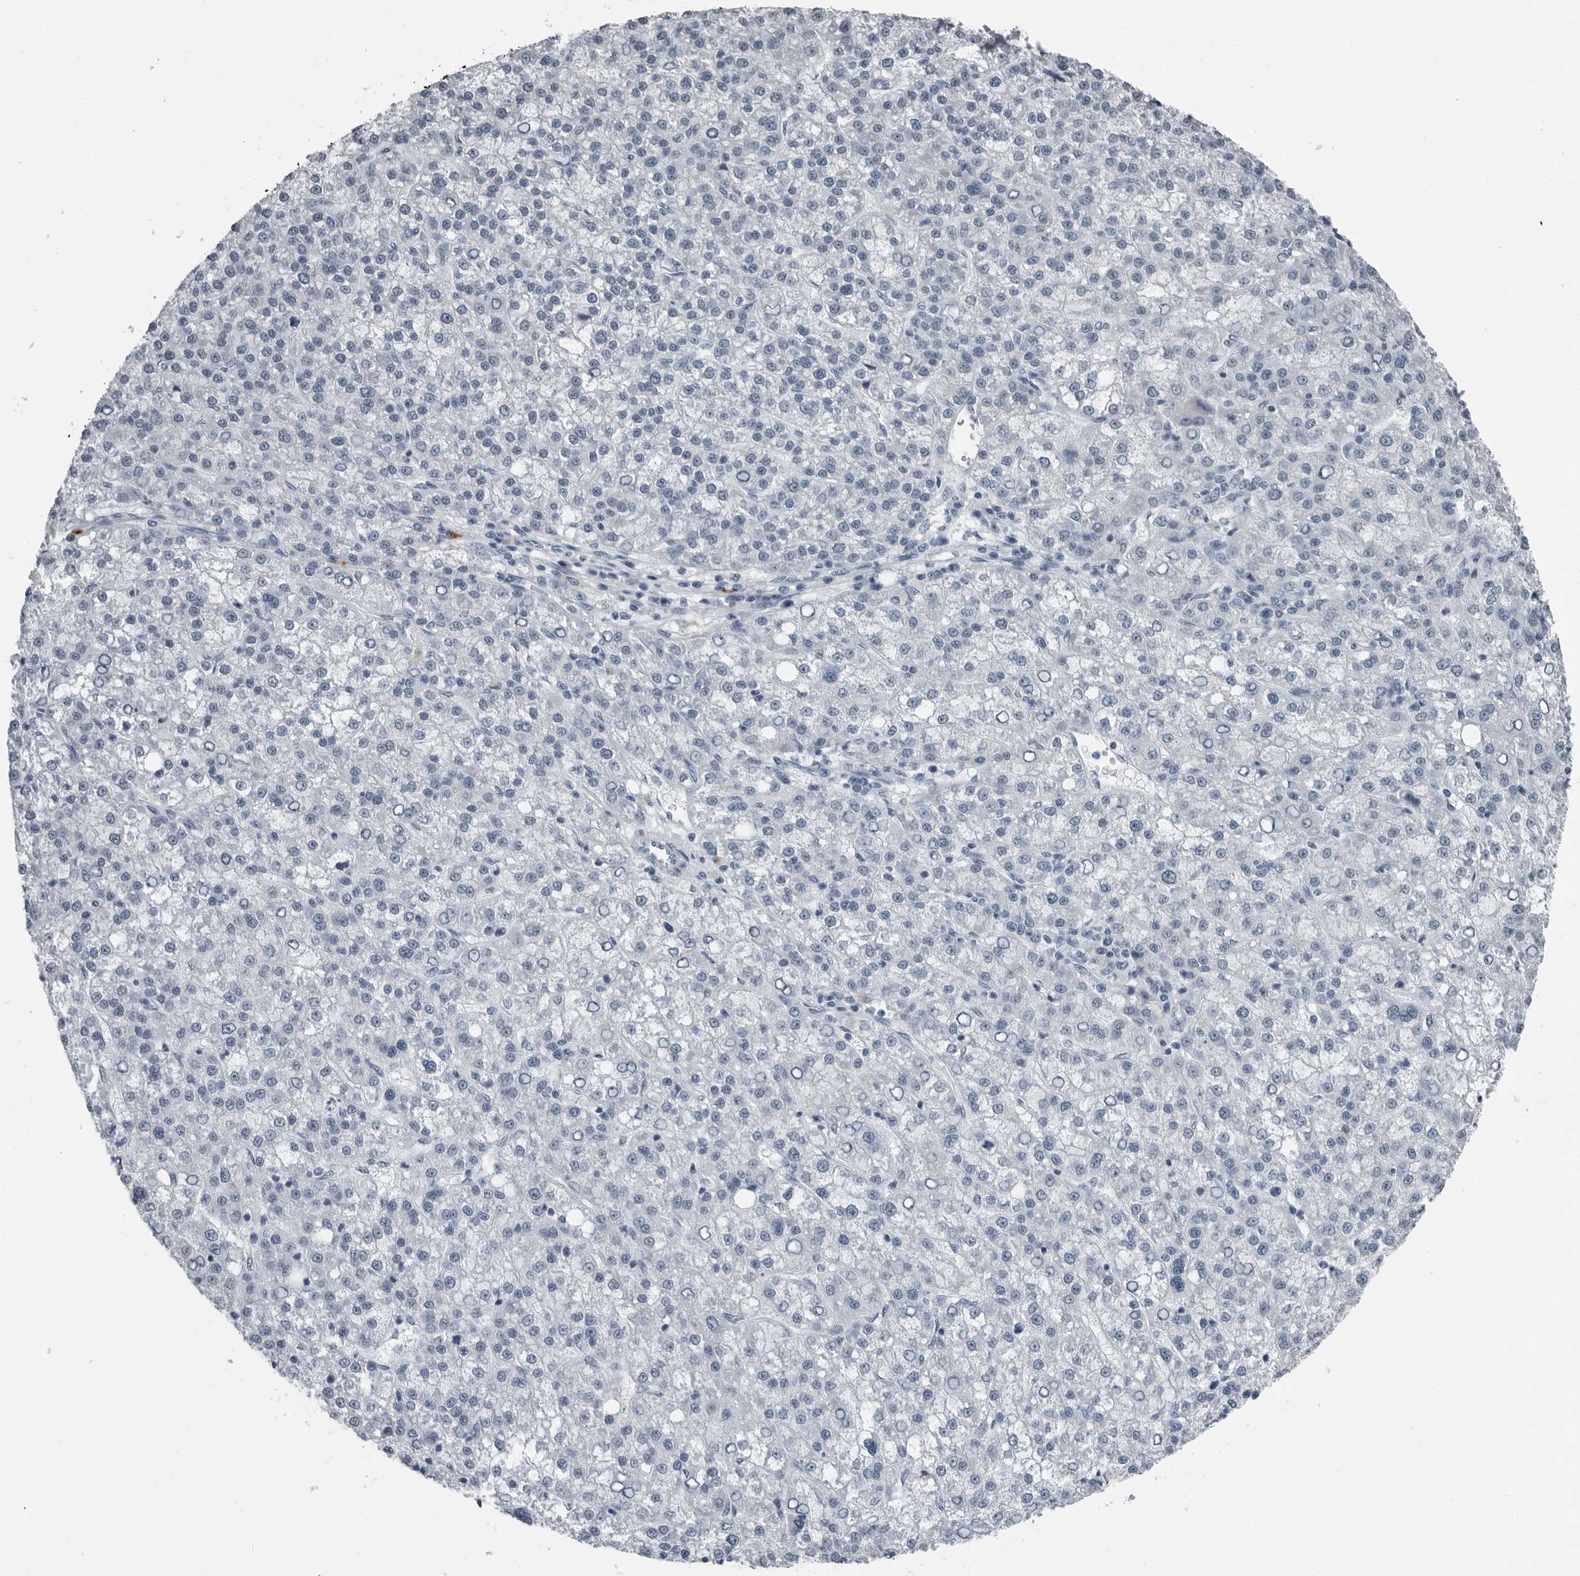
{"staining": {"intensity": "negative", "quantity": "none", "location": "none"}, "tissue": "liver cancer", "cell_type": "Tumor cells", "image_type": "cancer", "snomed": [{"axis": "morphology", "description": "Carcinoma, Hepatocellular, NOS"}, {"axis": "topography", "description": "Liver"}], "caption": "IHC of human liver cancer exhibits no expression in tumor cells.", "gene": "PDCD11", "patient": {"sex": "female", "age": 58}}